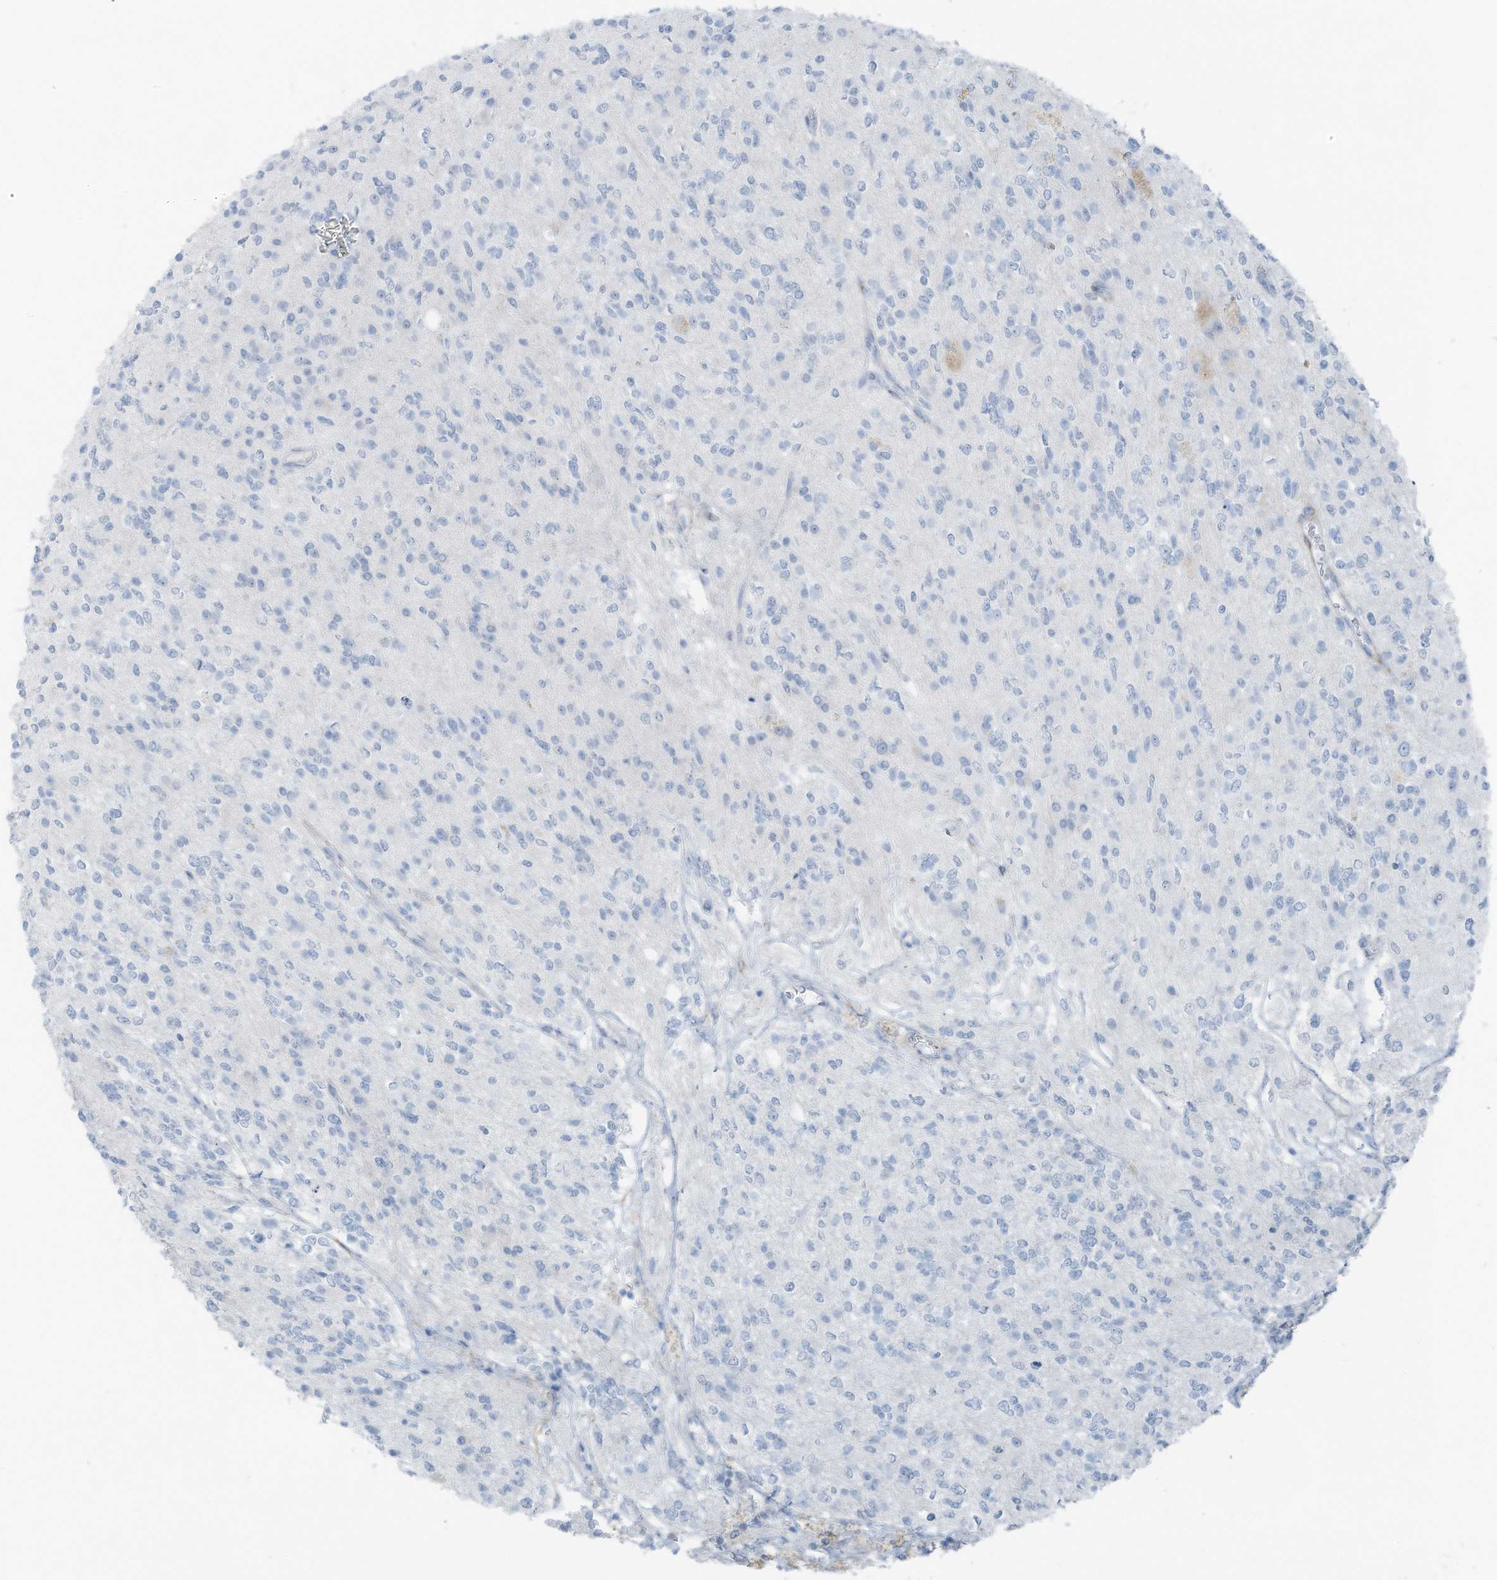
{"staining": {"intensity": "negative", "quantity": "none", "location": "none"}, "tissue": "glioma", "cell_type": "Tumor cells", "image_type": "cancer", "snomed": [{"axis": "morphology", "description": "Glioma, malignant, High grade"}, {"axis": "topography", "description": "Brain"}], "caption": "This is an immunohistochemistry (IHC) photomicrograph of malignant glioma (high-grade). There is no expression in tumor cells.", "gene": "SLC25A43", "patient": {"sex": "male", "age": 34}}